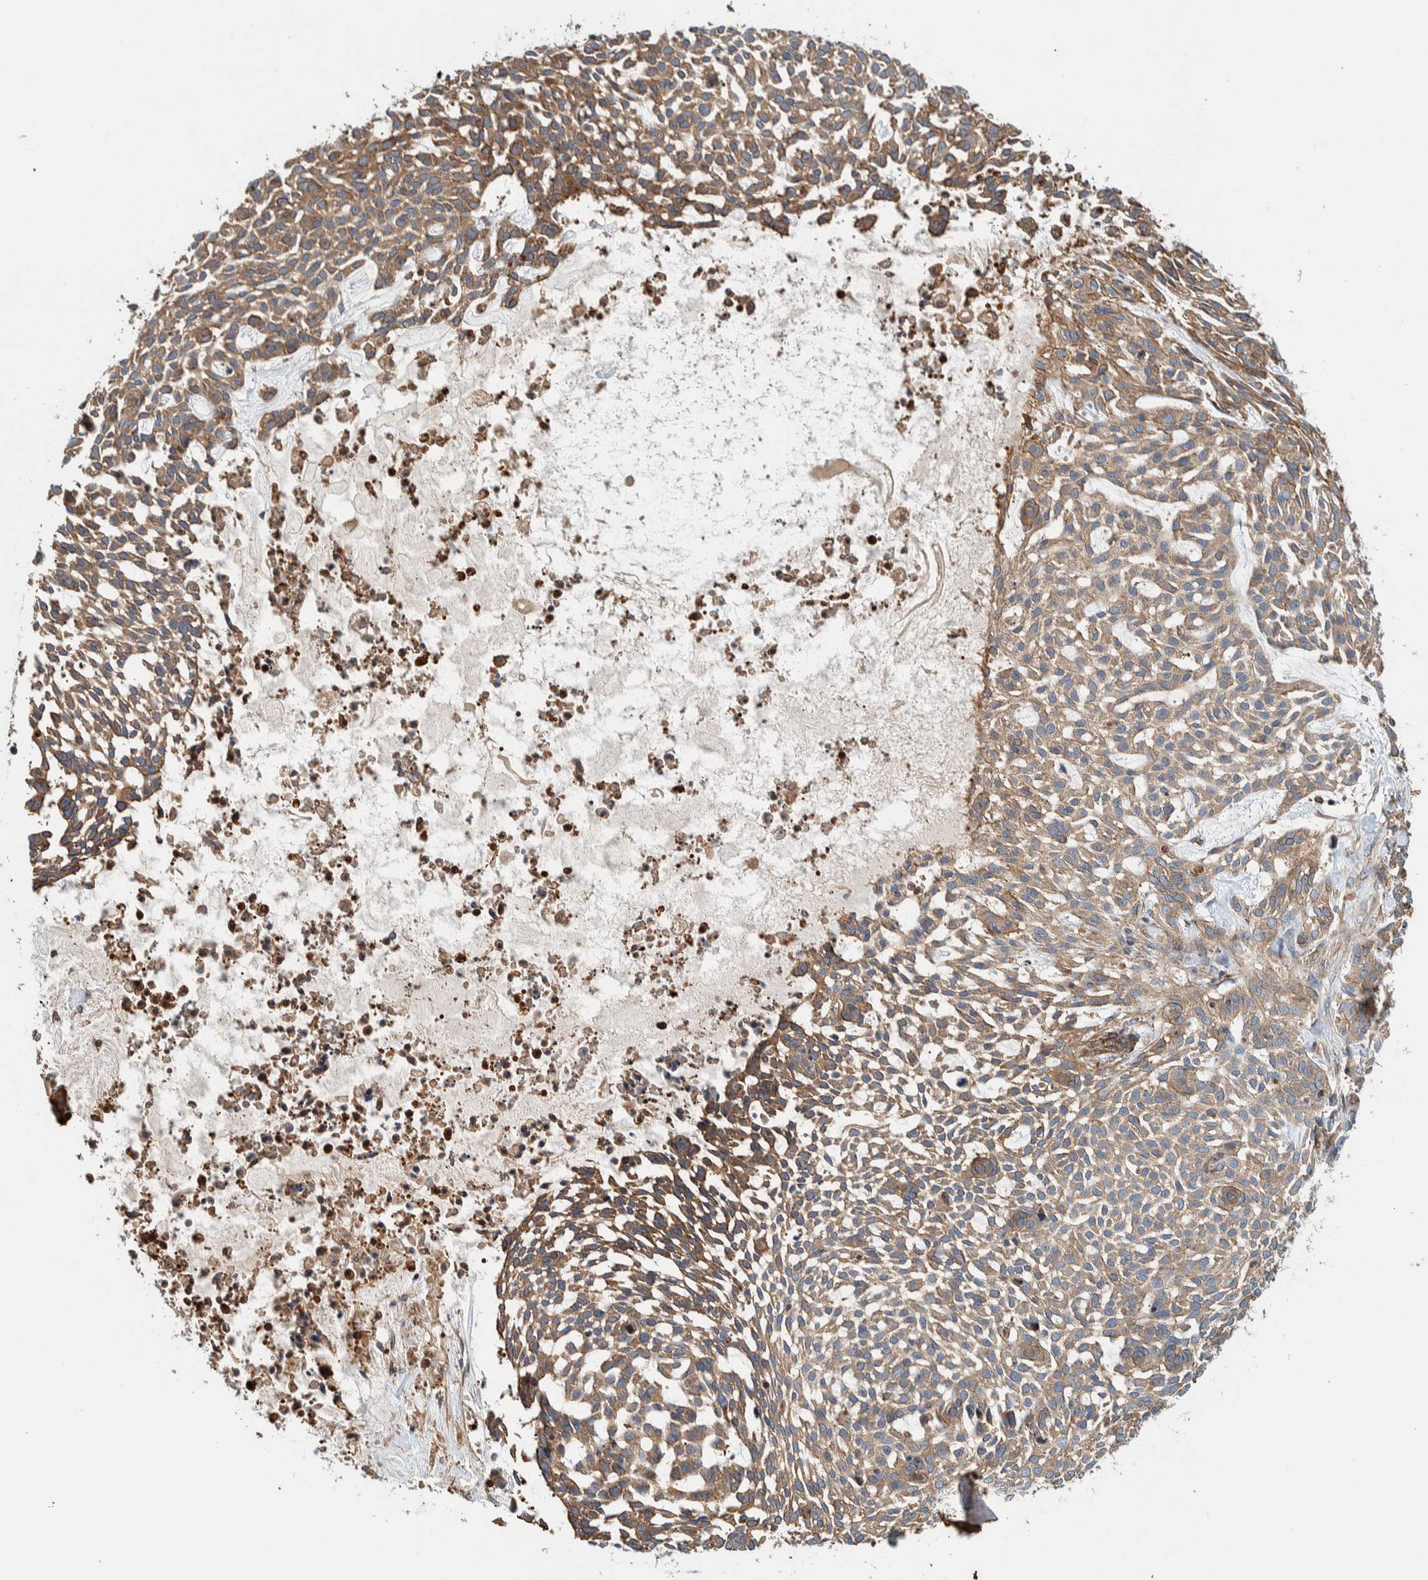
{"staining": {"intensity": "moderate", "quantity": ">75%", "location": "cytoplasmic/membranous"}, "tissue": "skin cancer", "cell_type": "Tumor cells", "image_type": "cancer", "snomed": [{"axis": "morphology", "description": "Basal cell carcinoma"}, {"axis": "topography", "description": "Skin"}], "caption": "High-power microscopy captured an immunohistochemistry image of skin cancer (basal cell carcinoma), revealing moderate cytoplasmic/membranous positivity in about >75% of tumor cells.", "gene": "PKD1L1", "patient": {"sex": "female", "age": 64}}